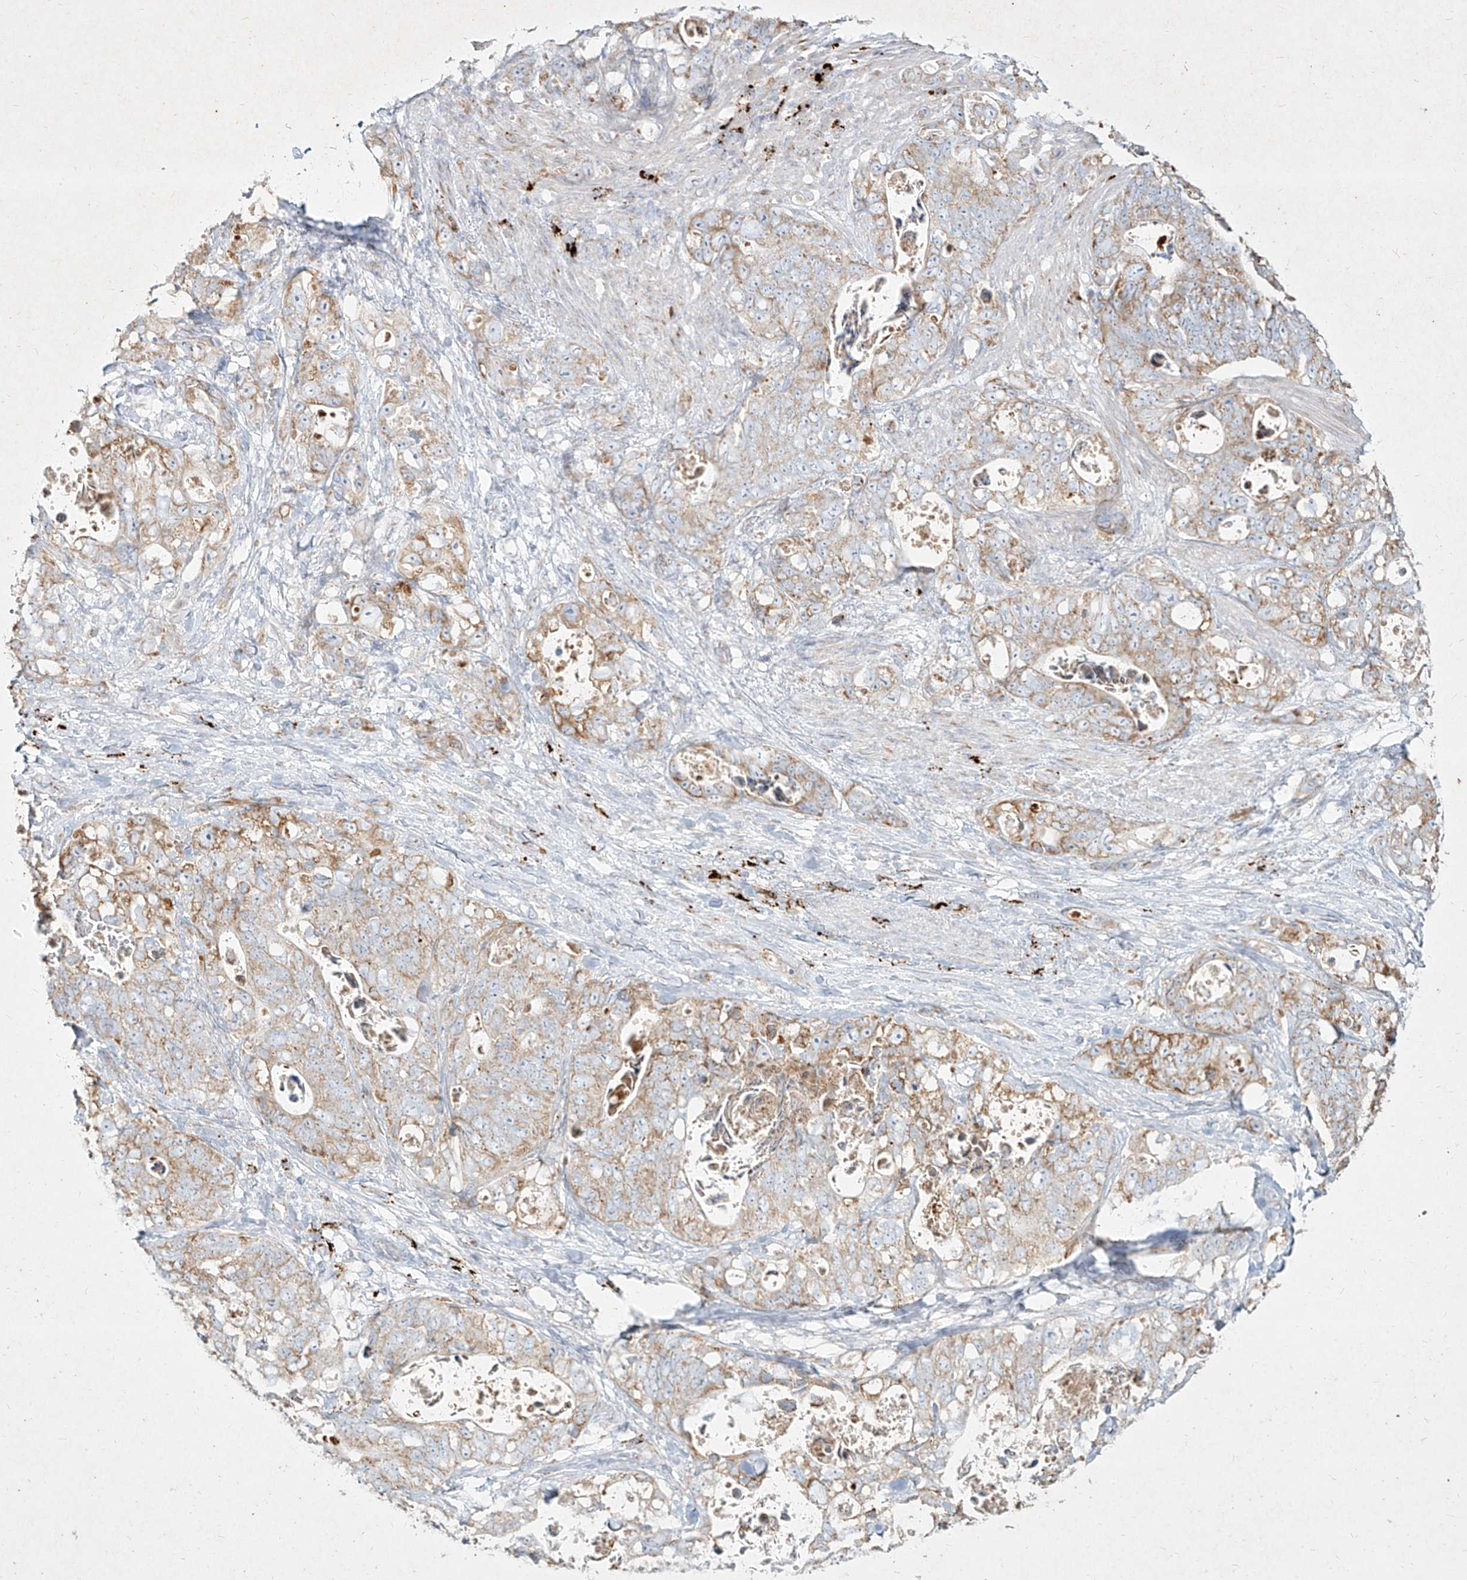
{"staining": {"intensity": "moderate", "quantity": "25%-75%", "location": "cytoplasmic/membranous"}, "tissue": "stomach cancer", "cell_type": "Tumor cells", "image_type": "cancer", "snomed": [{"axis": "morphology", "description": "Normal tissue, NOS"}, {"axis": "morphology", "description": "Adenocarcinoma, NOS"}, {"axis": "topography", "description": "Stomach"}], "caption": "Tumor cells display medium levels of moderate cytoplasmic/membranous staining in about 25%-75% of cells in stomach adenocarcinoma.", "gene": "MTX2", "patient": {"sex": "female", "age": 89}}